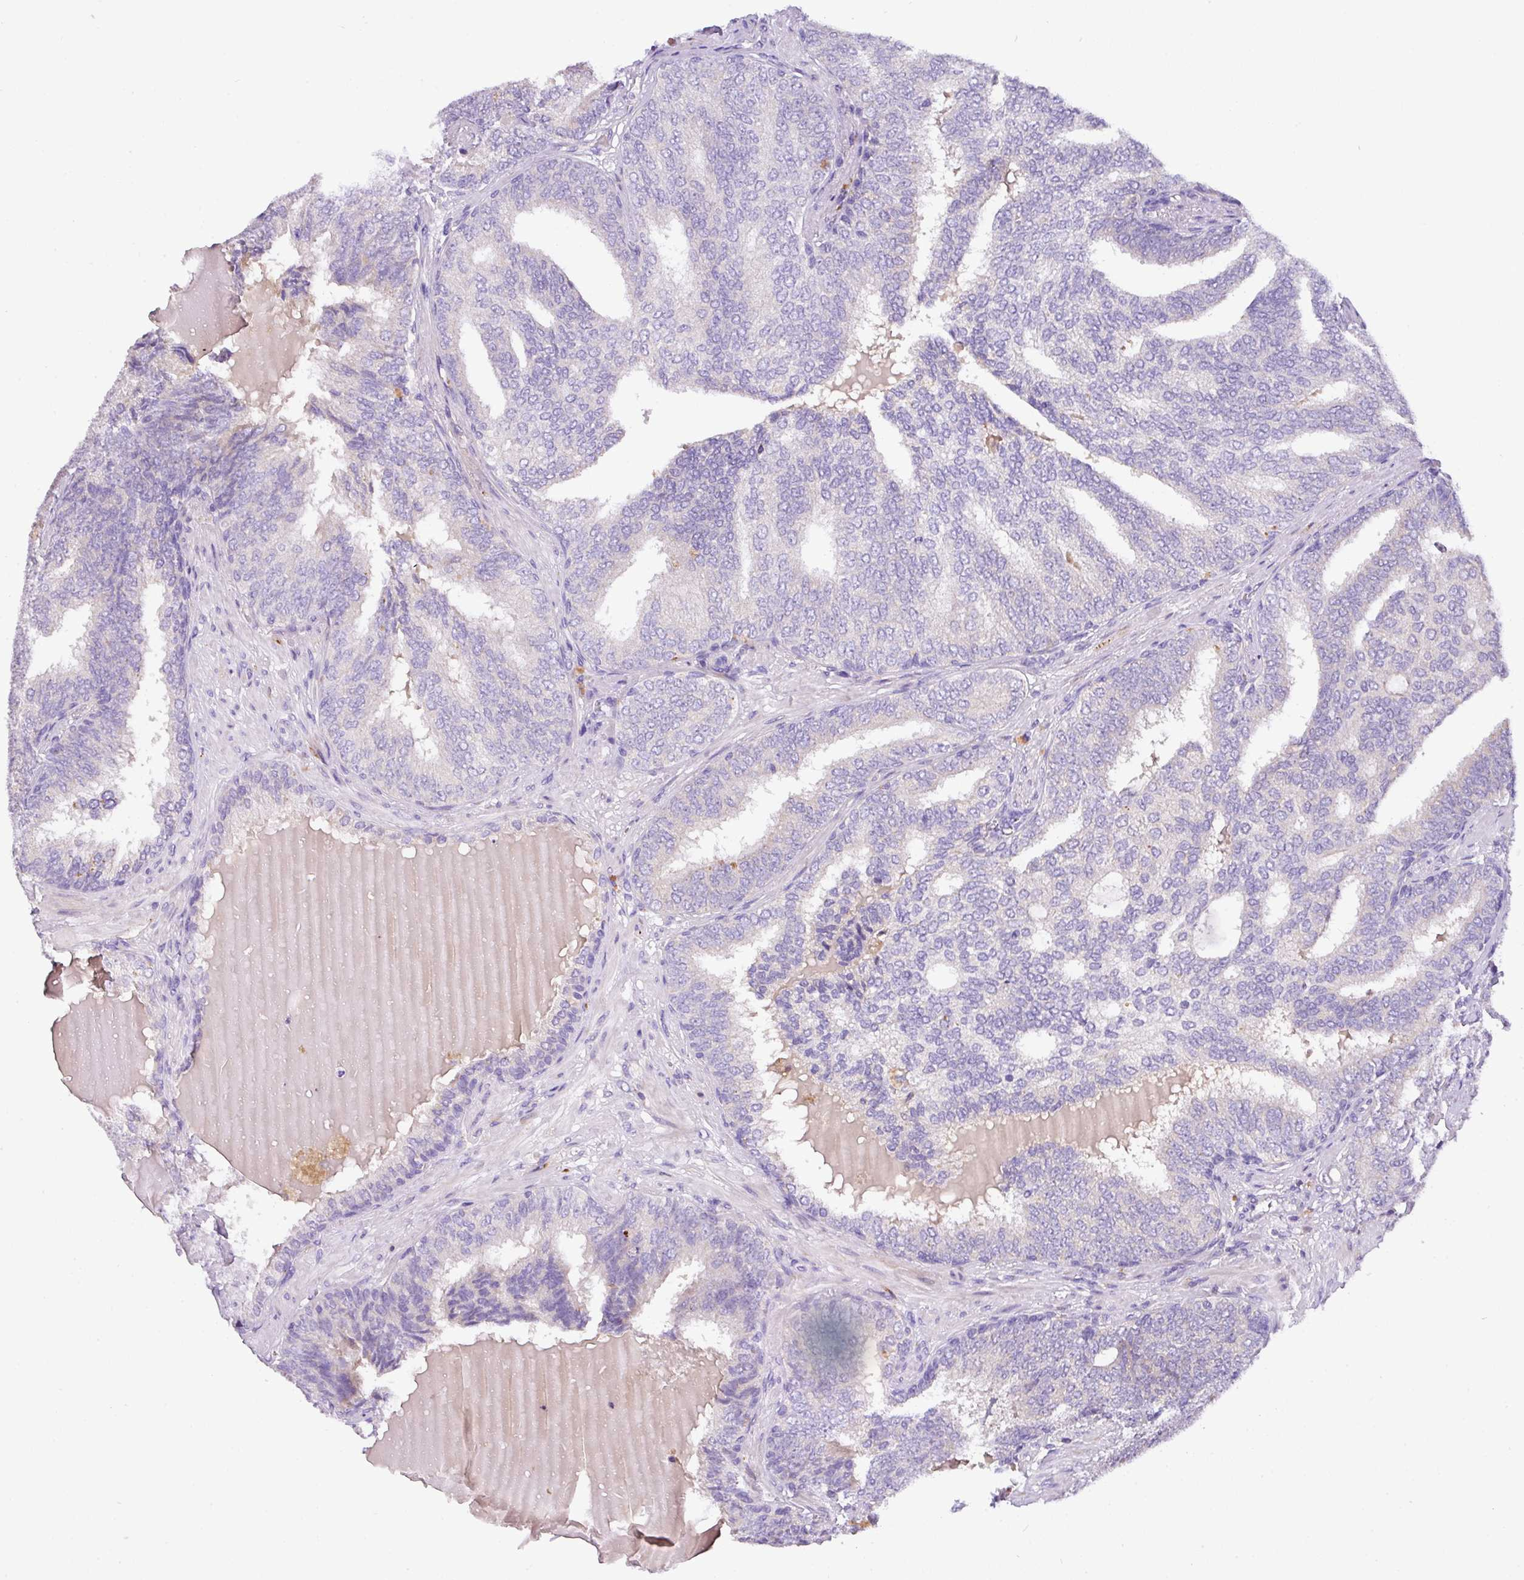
{"staining": {"intensity": "negative", "quantity": "none", "location": "none"}, "tissue": "prostate cancer", "cell_type": "Tumor cells", "image_type": "cancer", "snomed": [{"axis": "morphology", "description": "Adenocarcinoma, High grade"}, {"axis": "topography", "description": "Prostate"}], "caption": "IHC photomicrograph of neoplastic tissue: prostate cancer stained with DAB exhibits no significant protein positivity in tumor cells.", "gene": "ANXA2R", "patient": {"sex": "male", "age": 72}}